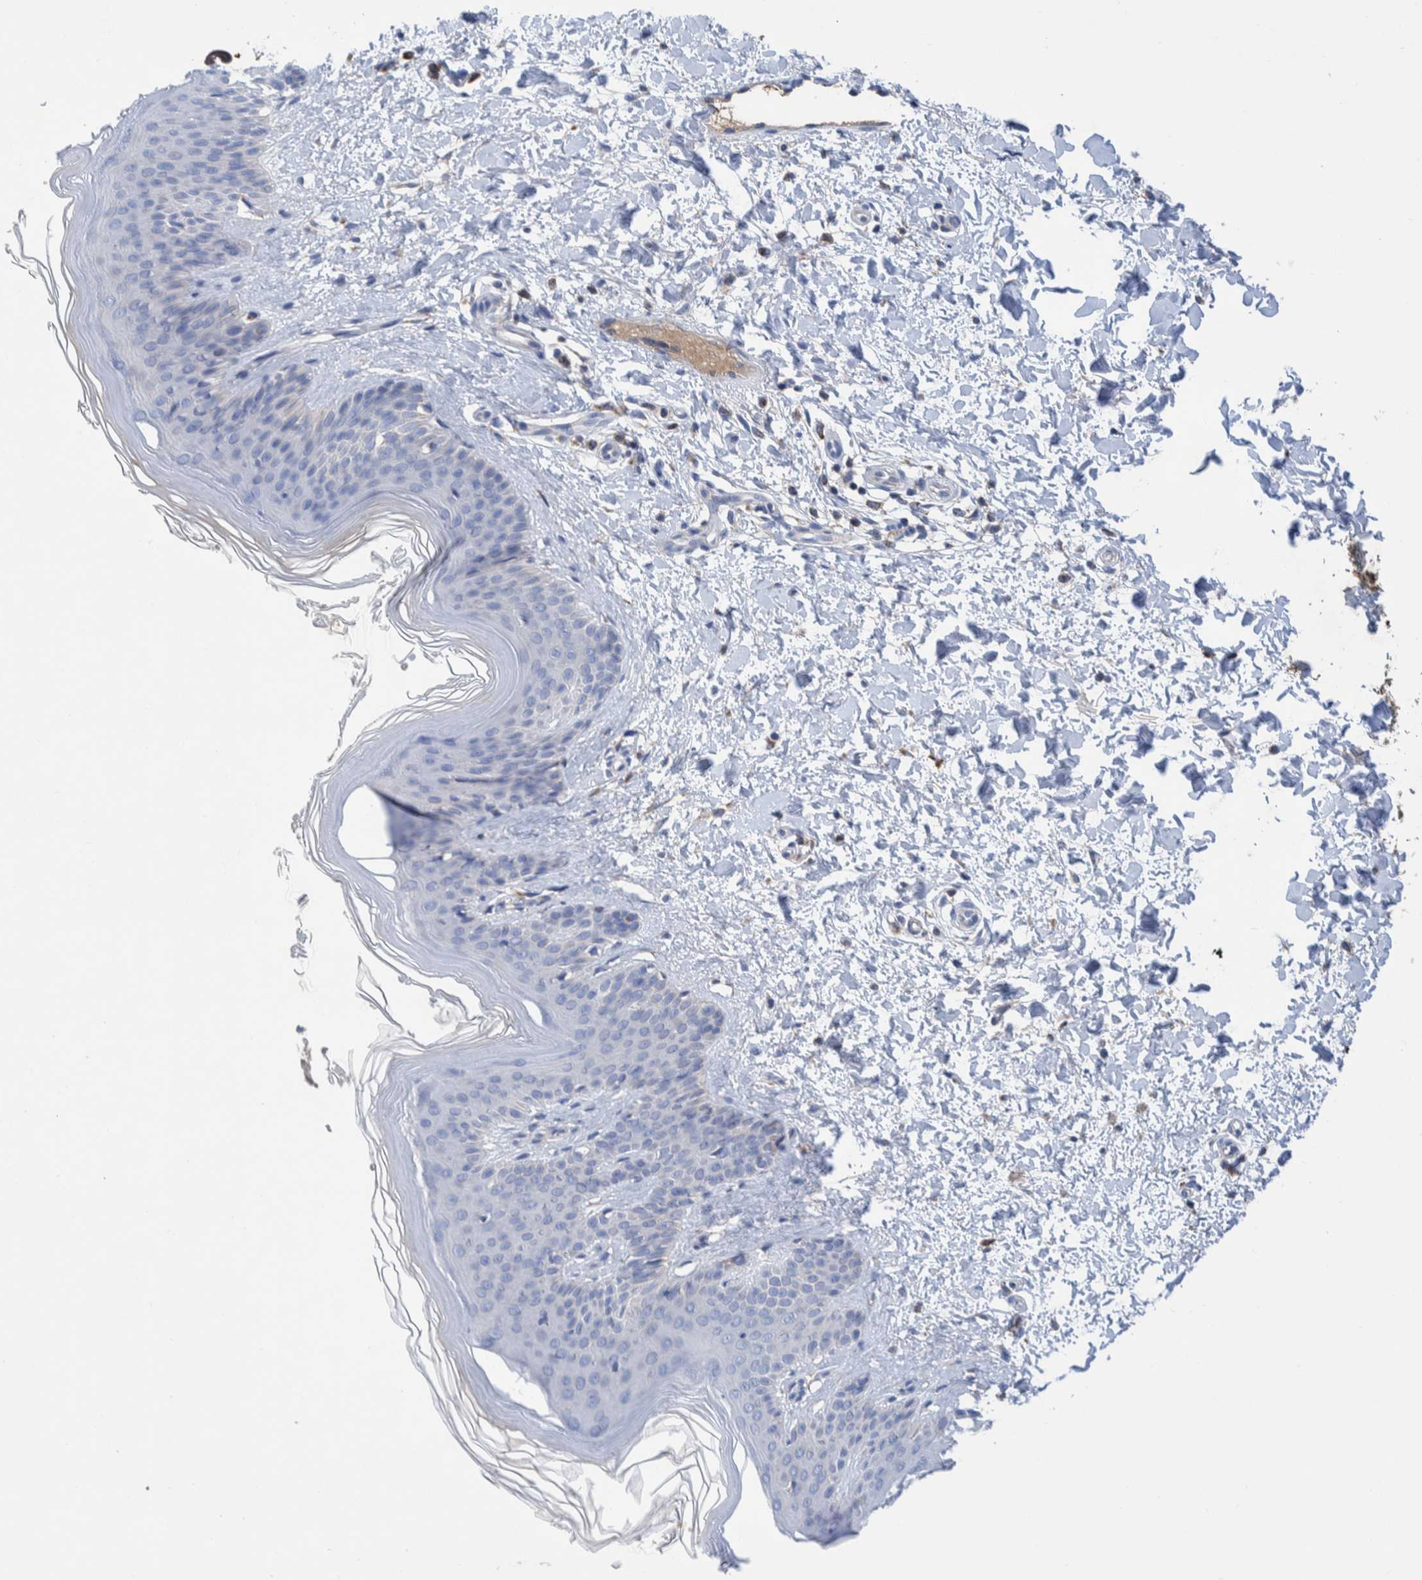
{"staining": {"intensity": "negative", "quantity": "none", "location": "none"}, "tissue": "skin", "cell_type": "Fibroblasts", "image_type": "normal", "snomed": [{"axis": "morphology", "description": "Normal tissue, NOS"}, {"axis": "morphology", "description": "Malignant melanoma, Metastatic site"}, {"axis": "topography", "description": "Skin"}], "caption": "Micrograph shows no significant protein staining in fibroblasts of benign skin.", "gene": "DECR1", "patient": {"sex": "male", "age": 41}}